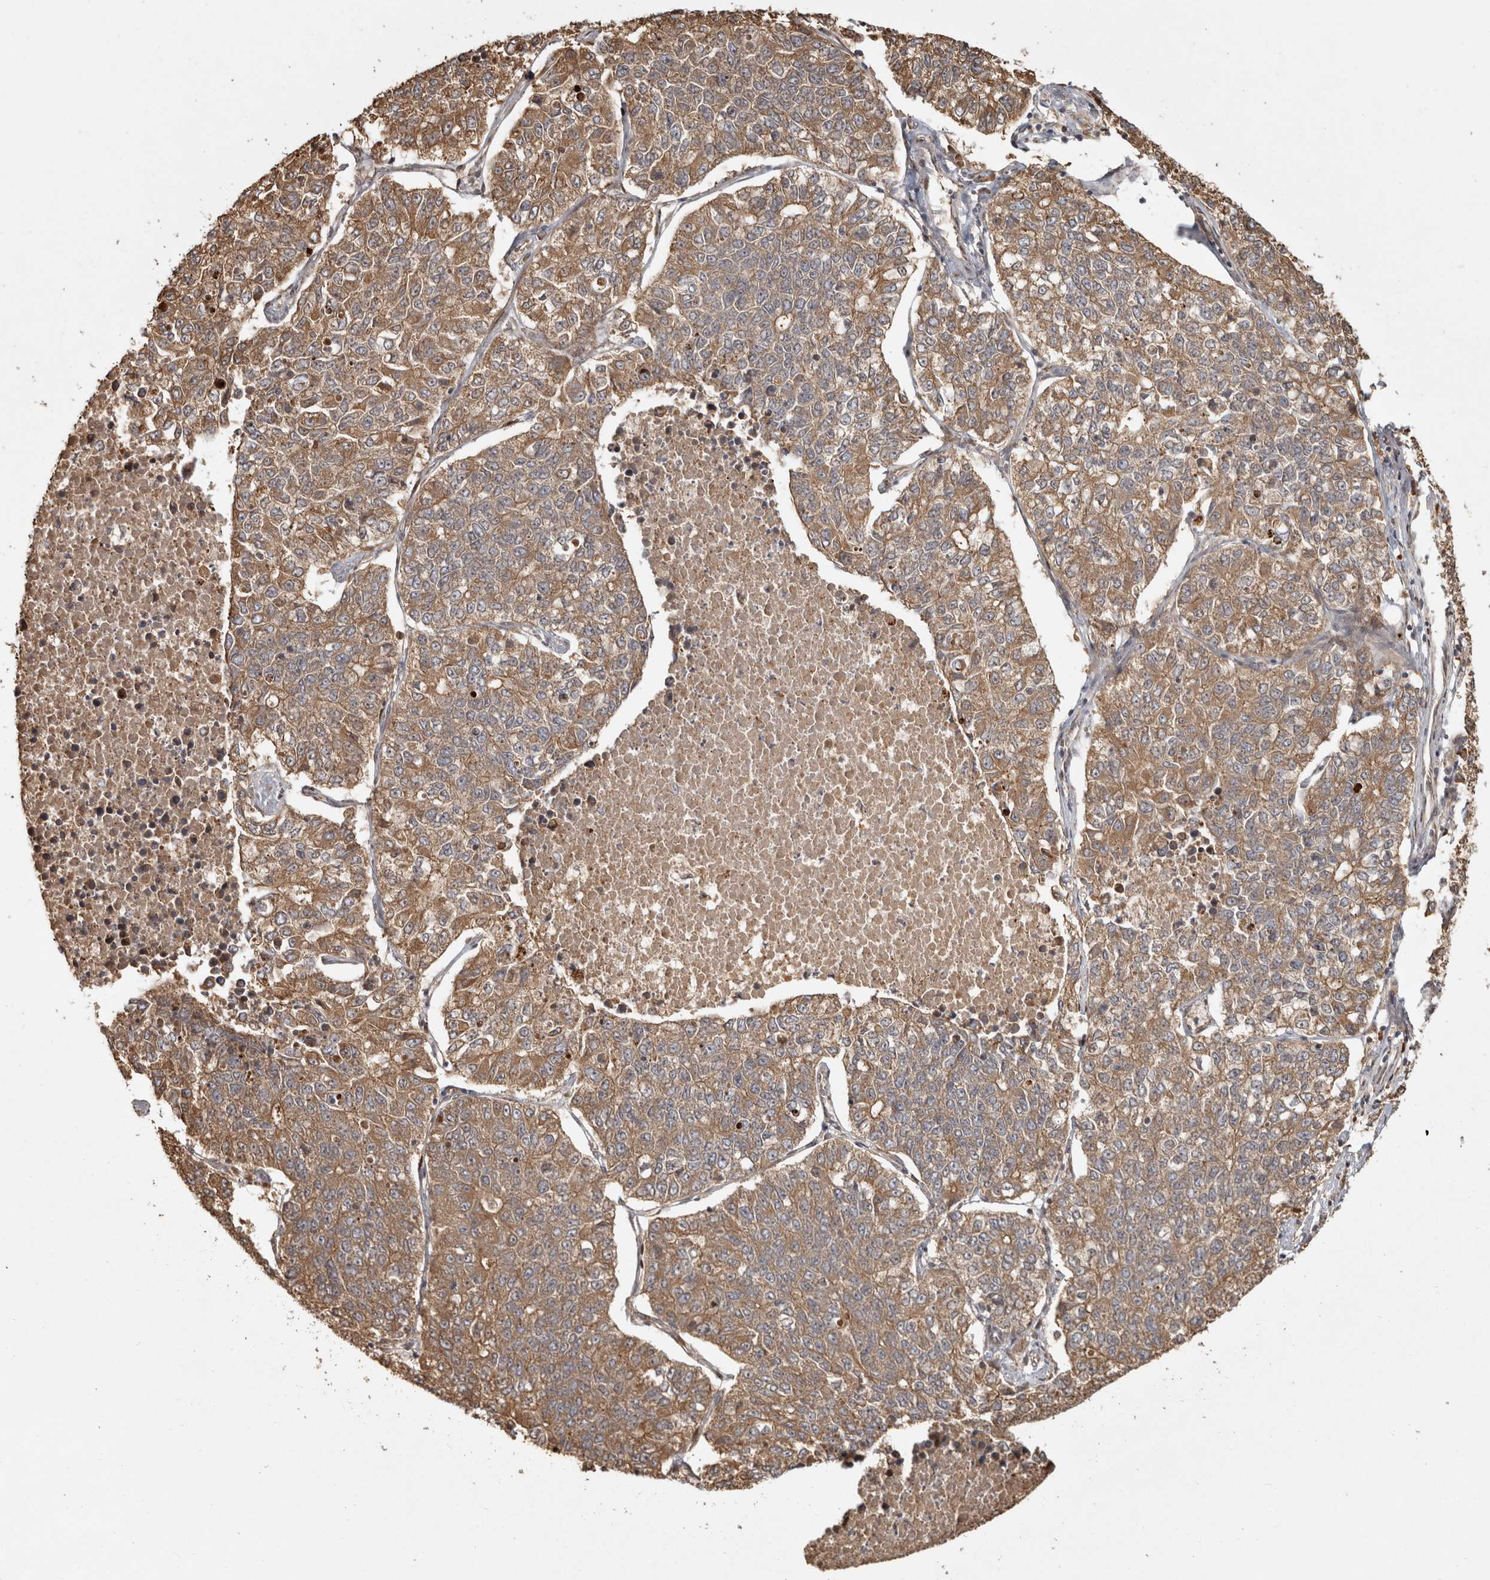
{"staining": {"intensity": "moderate", "quantity": "25%-75%", "location": "cytoplasmic/membranous"}, "tissue": "lung cancer", "cell_type": "Tumor cells", "image_type": "cancer", "snomed": [{"axis": "morphology", "description": "Adenocarcinoma, NOS"}, {"axis": "topography", "description": "Lung"}], "caption": "Moderate cytoplasmic/membranous protein positivity is identified in about 25%-75% of tumor cells in lung cancer (adenocarcinoma).", "gene": "CAMSAP2", "patient": {"sex": "male", "age": 49}}